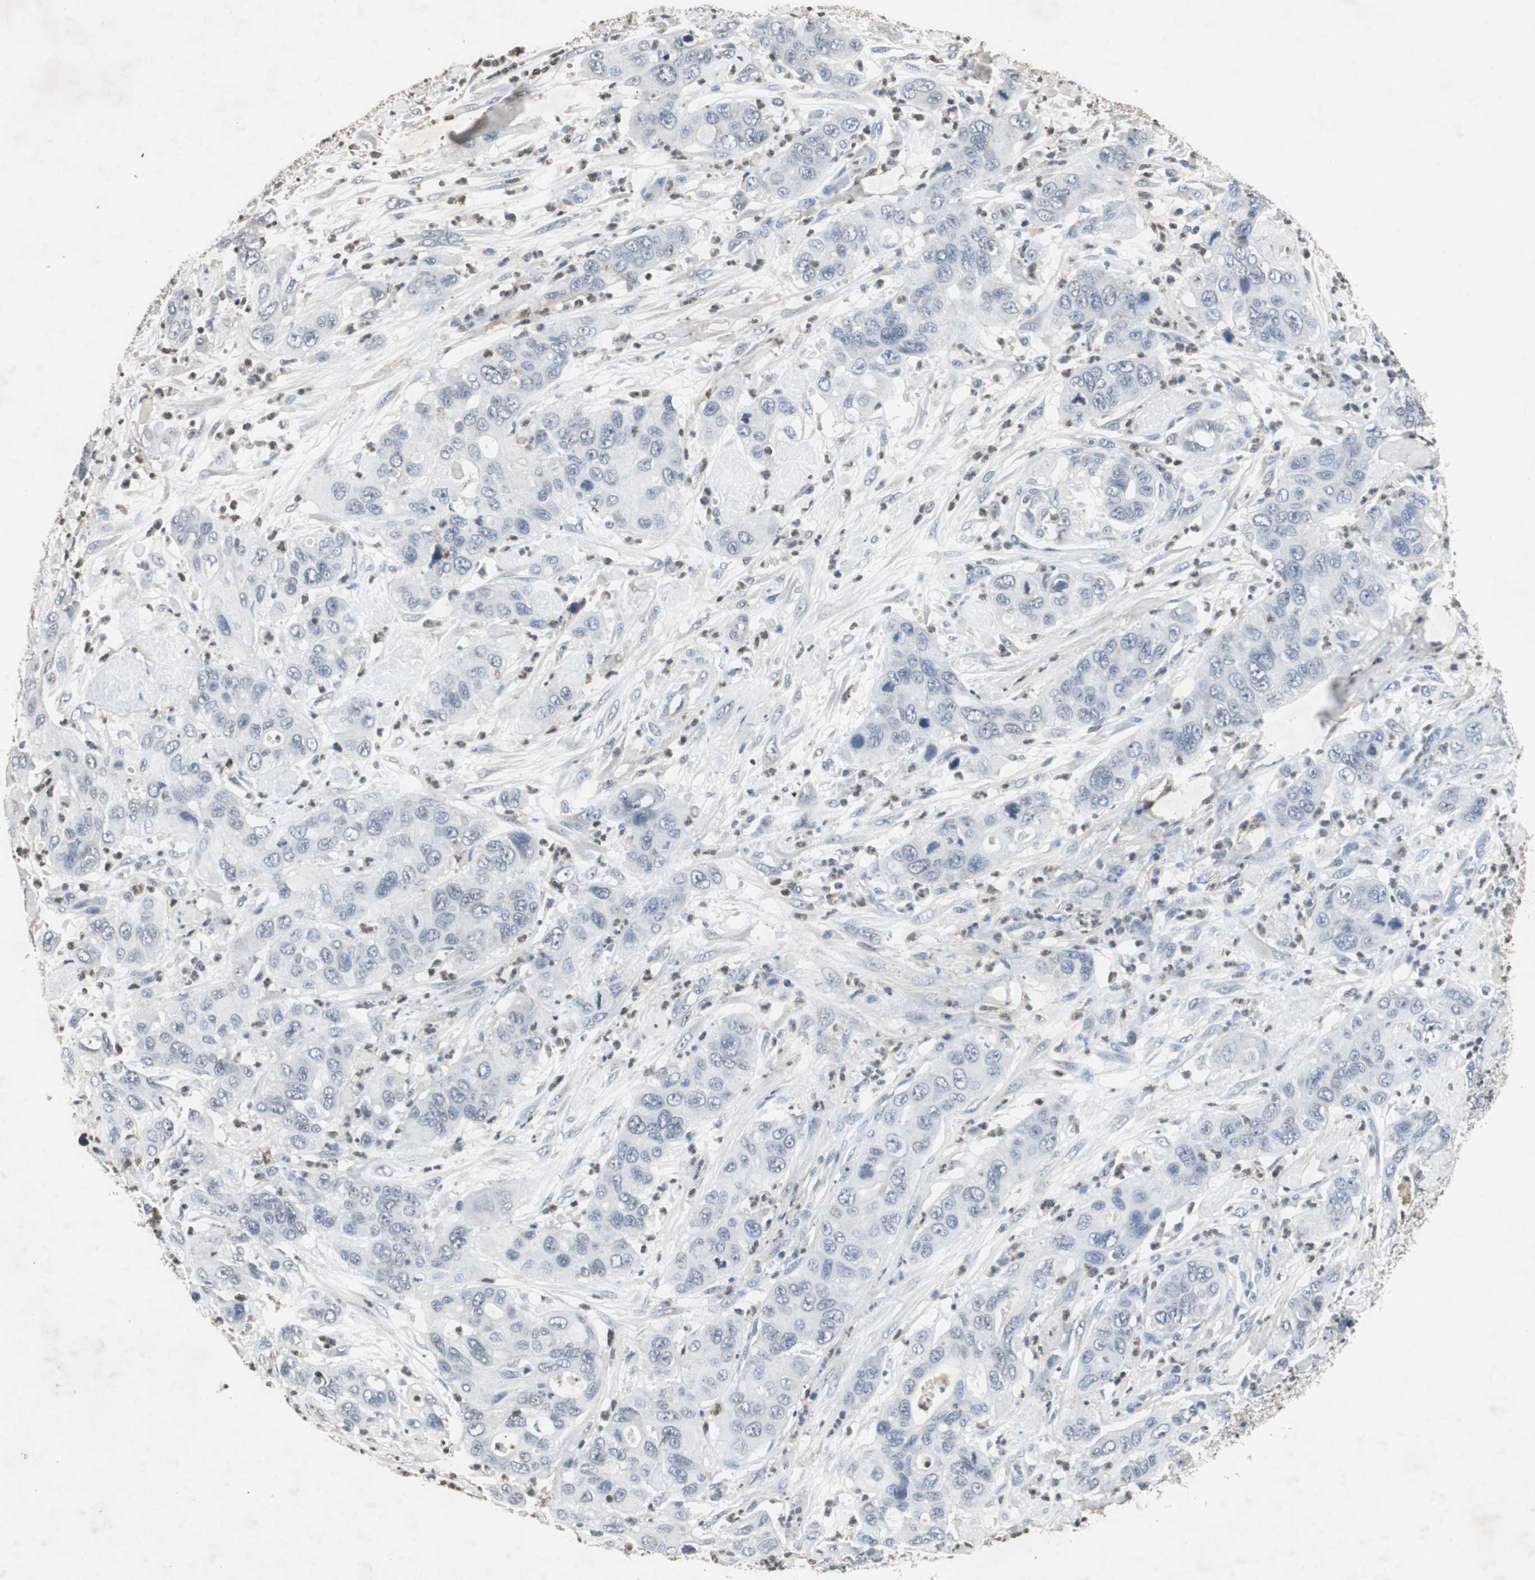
{"staining": {"intensity": "negative", "quantity": "none", "location": "none"}, "tissue": "pancreatic cancer", "cell_type": "Tumor cells", "image_type": "cancer", "snomed": [{"axis": "morphology", "description": "Adenocarcinoma, NOS"}, {"axis": "topography", "description": "Pancreas"}], "caption": "The histopathology image shows no significant staining in tumor cells of pancreatic cancer.", "gene": "ADNP2", "patient": {"sex": "female", "age": 71}}